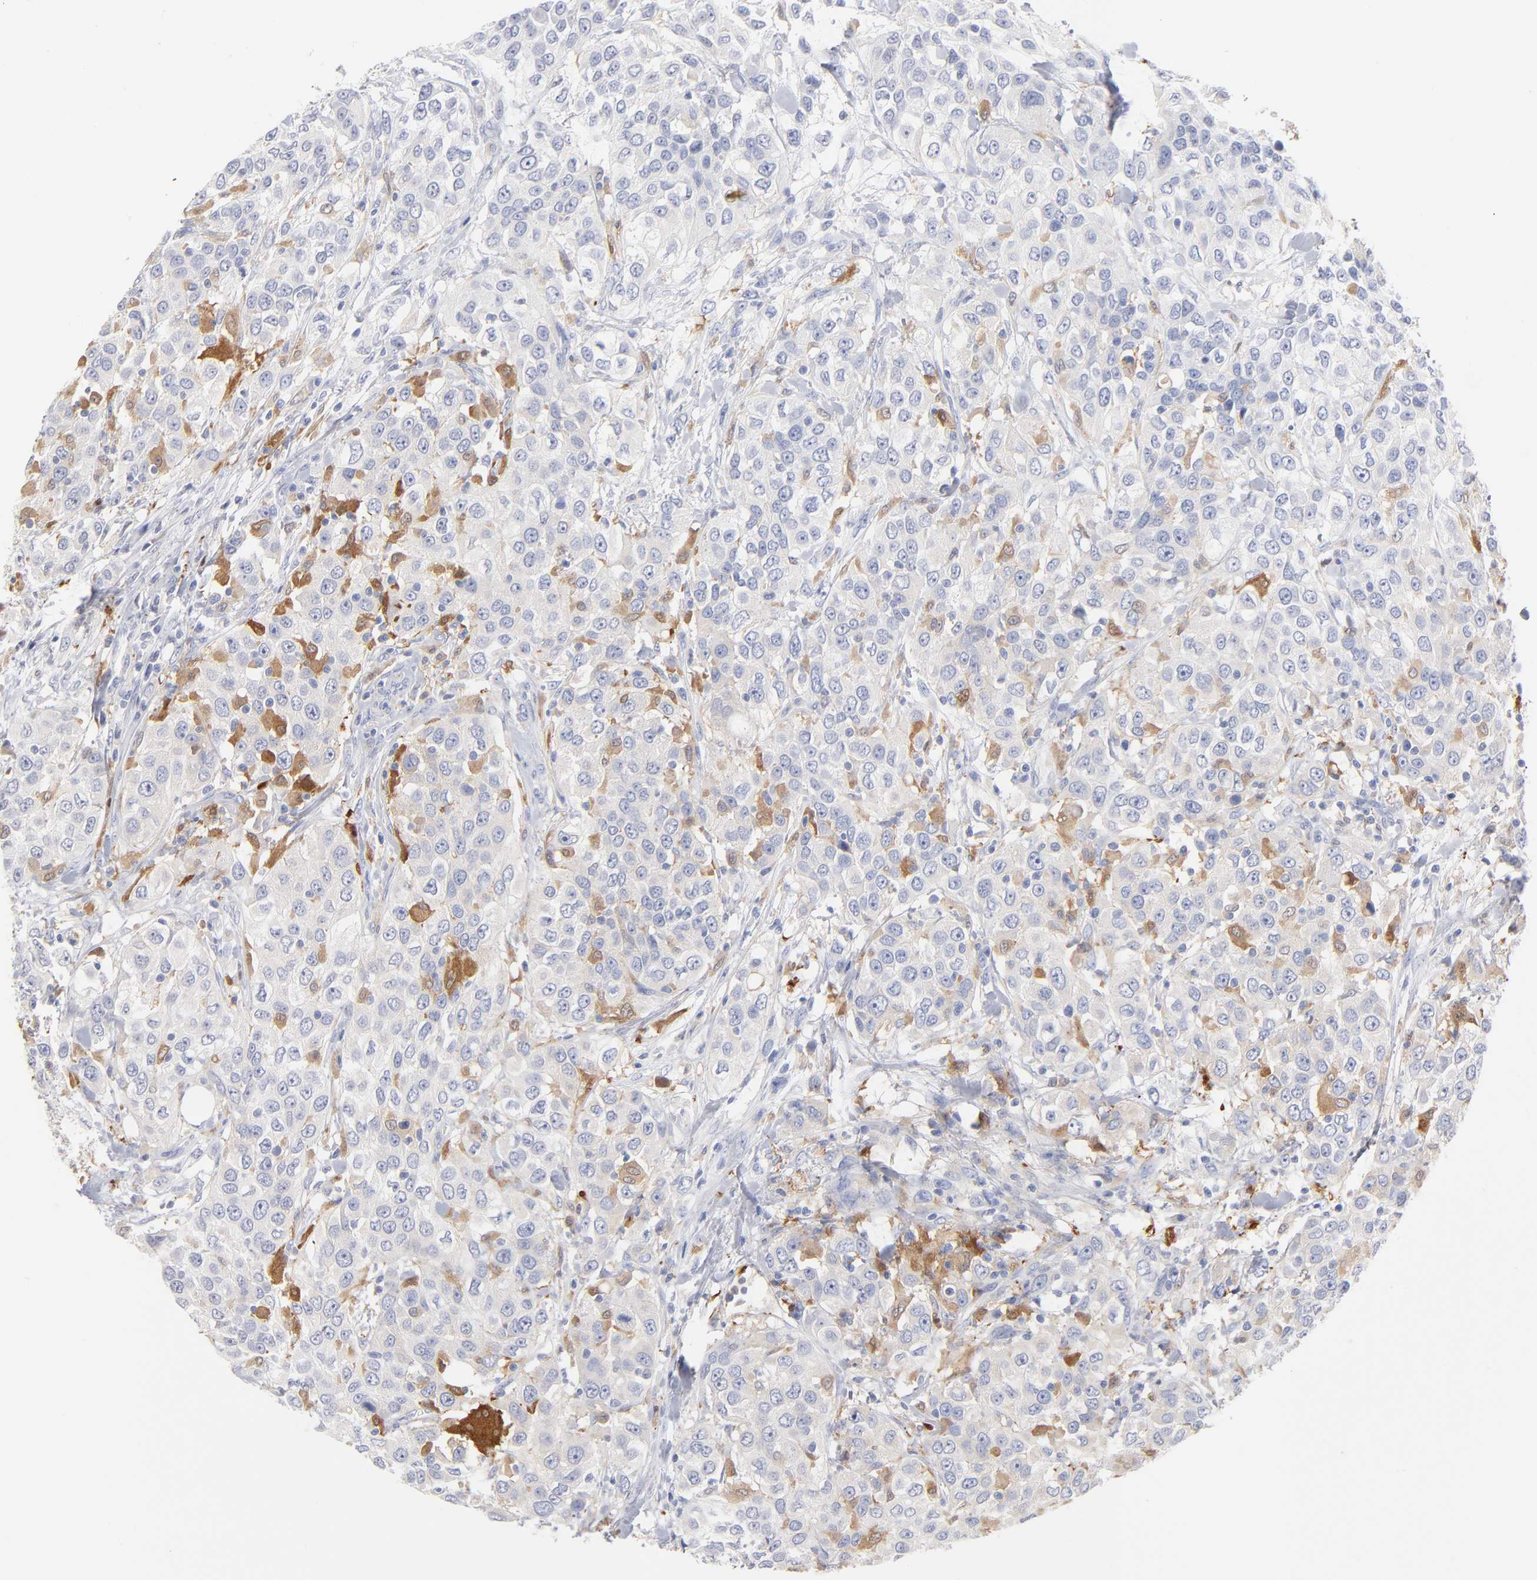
{"staining": {"intensity": "negative", "quantity": "none", "location": "none"}, "tissue": "urothelial cancer", "cell_type": "Tumor cells", "image_type": "cancer", "snomed": [{"axis": "morphology", "description": "Urothelial carcinoma, High grade"}, {"axis": "topography", "description": "Urinary bladder"}], "caption": "Immunohistochemistry (IHC) image of human urothelial cancer stained for a protein (brown), which exhibits no expression in tumor cells.", "gene": "IFIT2", "patient": {"sex": "female", "age": 80}}